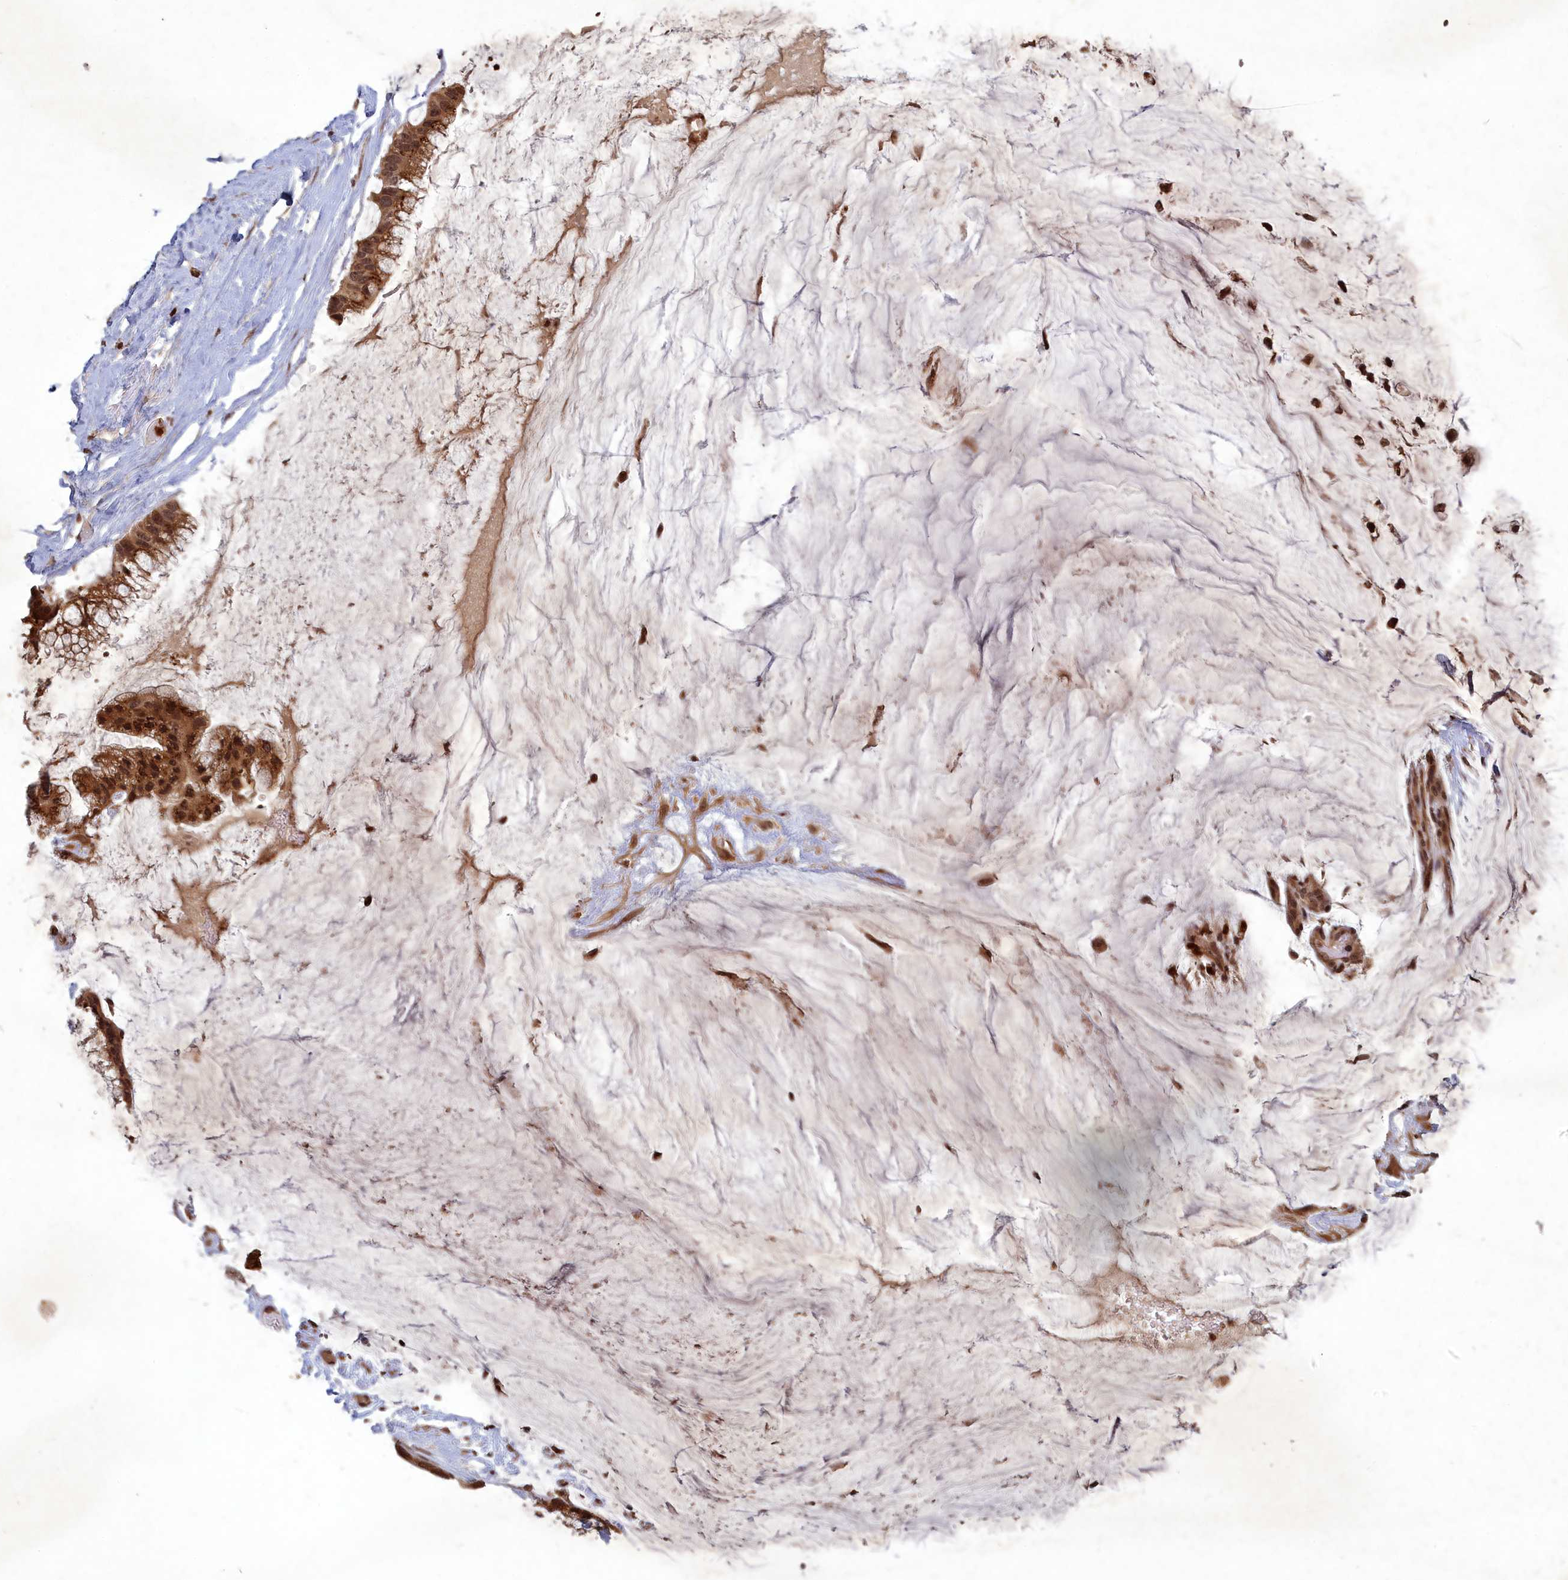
{"staining": {"intensity": "strong", "quantity": ">75%", "location": "cytoplasmic/membranous,nuclear"}, "tissue": "ovarian cancer", "cell_type": "Tumor cells", "image_type": "cancer", "snomed": [{"axis": "morphology", "description": "Cystadenocarcinoma, mucinous, NOS"}, {"axis": "topography", "description": "Ovary"}], "caption": "Immunohistochemistry (IHC) of mucinous cystadenocarcinoma (ovarian) shows high levels of strong cytoplasmic/membranous and nuclear expression in about >75% of tumor cells. The staining was performed using DAB (3,3'-diaminobenzidine) to visualize the protein expression in brown, while the nuclei were stained in blue with hematoxylin (Magnification: 20x).", "gene": "SRMS", "patient": {"sex": "female", "age": 39}}